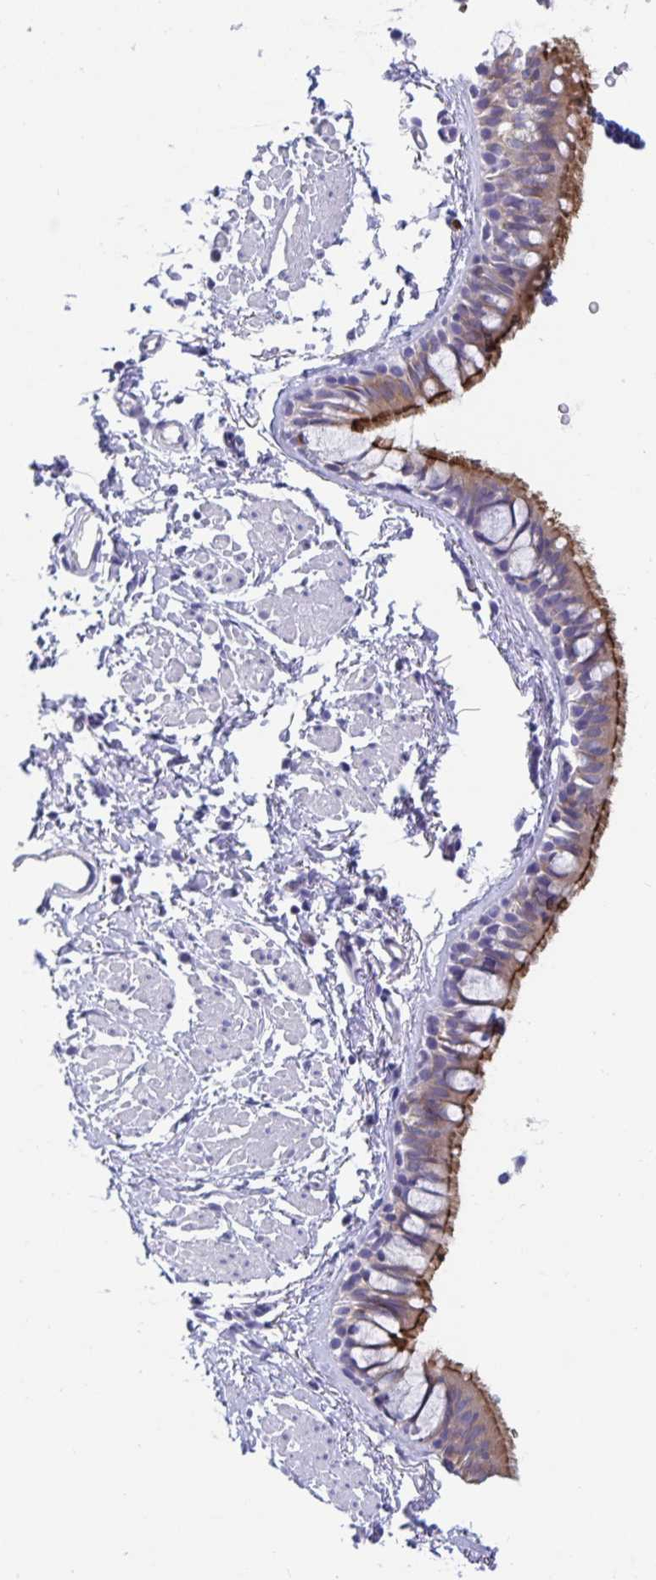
{"staining": {"intensity": "strong", "quantity": ">75%", "location": "cytoplasmic/membranous"}, "tissue": "bronchus", "cell_type": "Respiratory epithelial cells", "image_type": "normal", "snomed": [{"axis": "morphology", "description": "Normal tissue, NOS"}, {"axis": "topography", "description": "Lymph node"}, {"axis": "topography", "description": "Cartilage tissue"}, {"axis": "topography", "description": "Bronchus"}], "caption": "IHC image of benign bronchus: human bronchus stained using immunohistochemistry (IHC) displays high levels of strong protein expression localized specifically in the cytoplasmic/membranous of respiratory epithelial cells, appearing as a cytoplasmic/membranous brown color.", "gene": "TTC30A", "patient": {"sex": "female", "age": 70}}